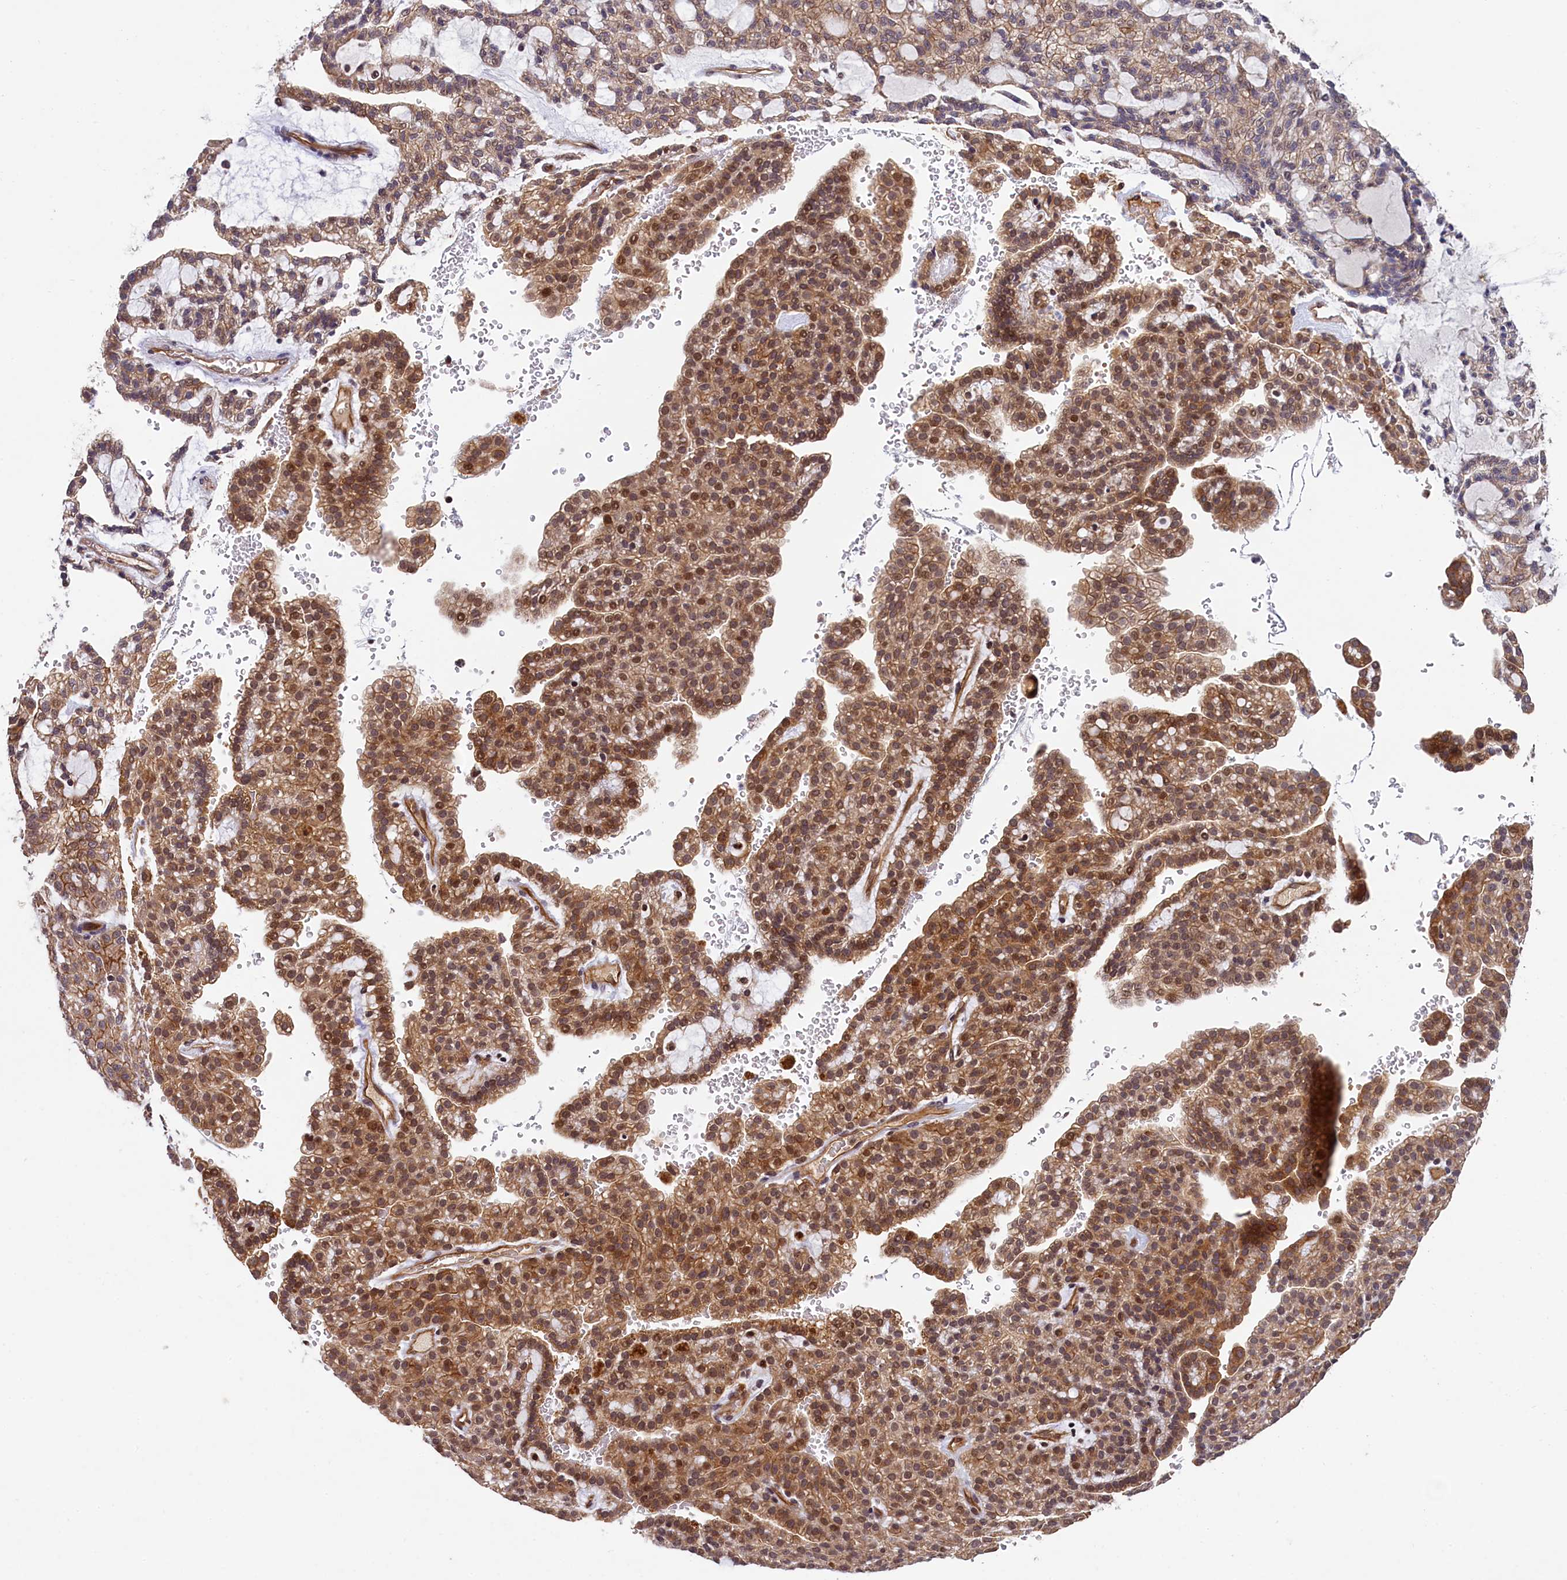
{"staining": {"intensity": "moderate", "quantity": ">75%", "location": "cytoplasmic/membranous,nuclear"}, "tissue": "renal cancer", "cell_type": "Tumor cells", "image_type": "cancer", "snomed": [{"axis": "morphology", "description": "Adenocarcinoma, NOS"}, {"axis": "topography", "description": "Kidney"}], "caption": "A medium amount of moderate cytoplasmic/membranous and nuclear positivity is identified in about >75% of tumor cells in adenocarcinoma (renal) tissue.", "gene": "ARL14EP", "patient": {"sex": "male", "age": 63}}